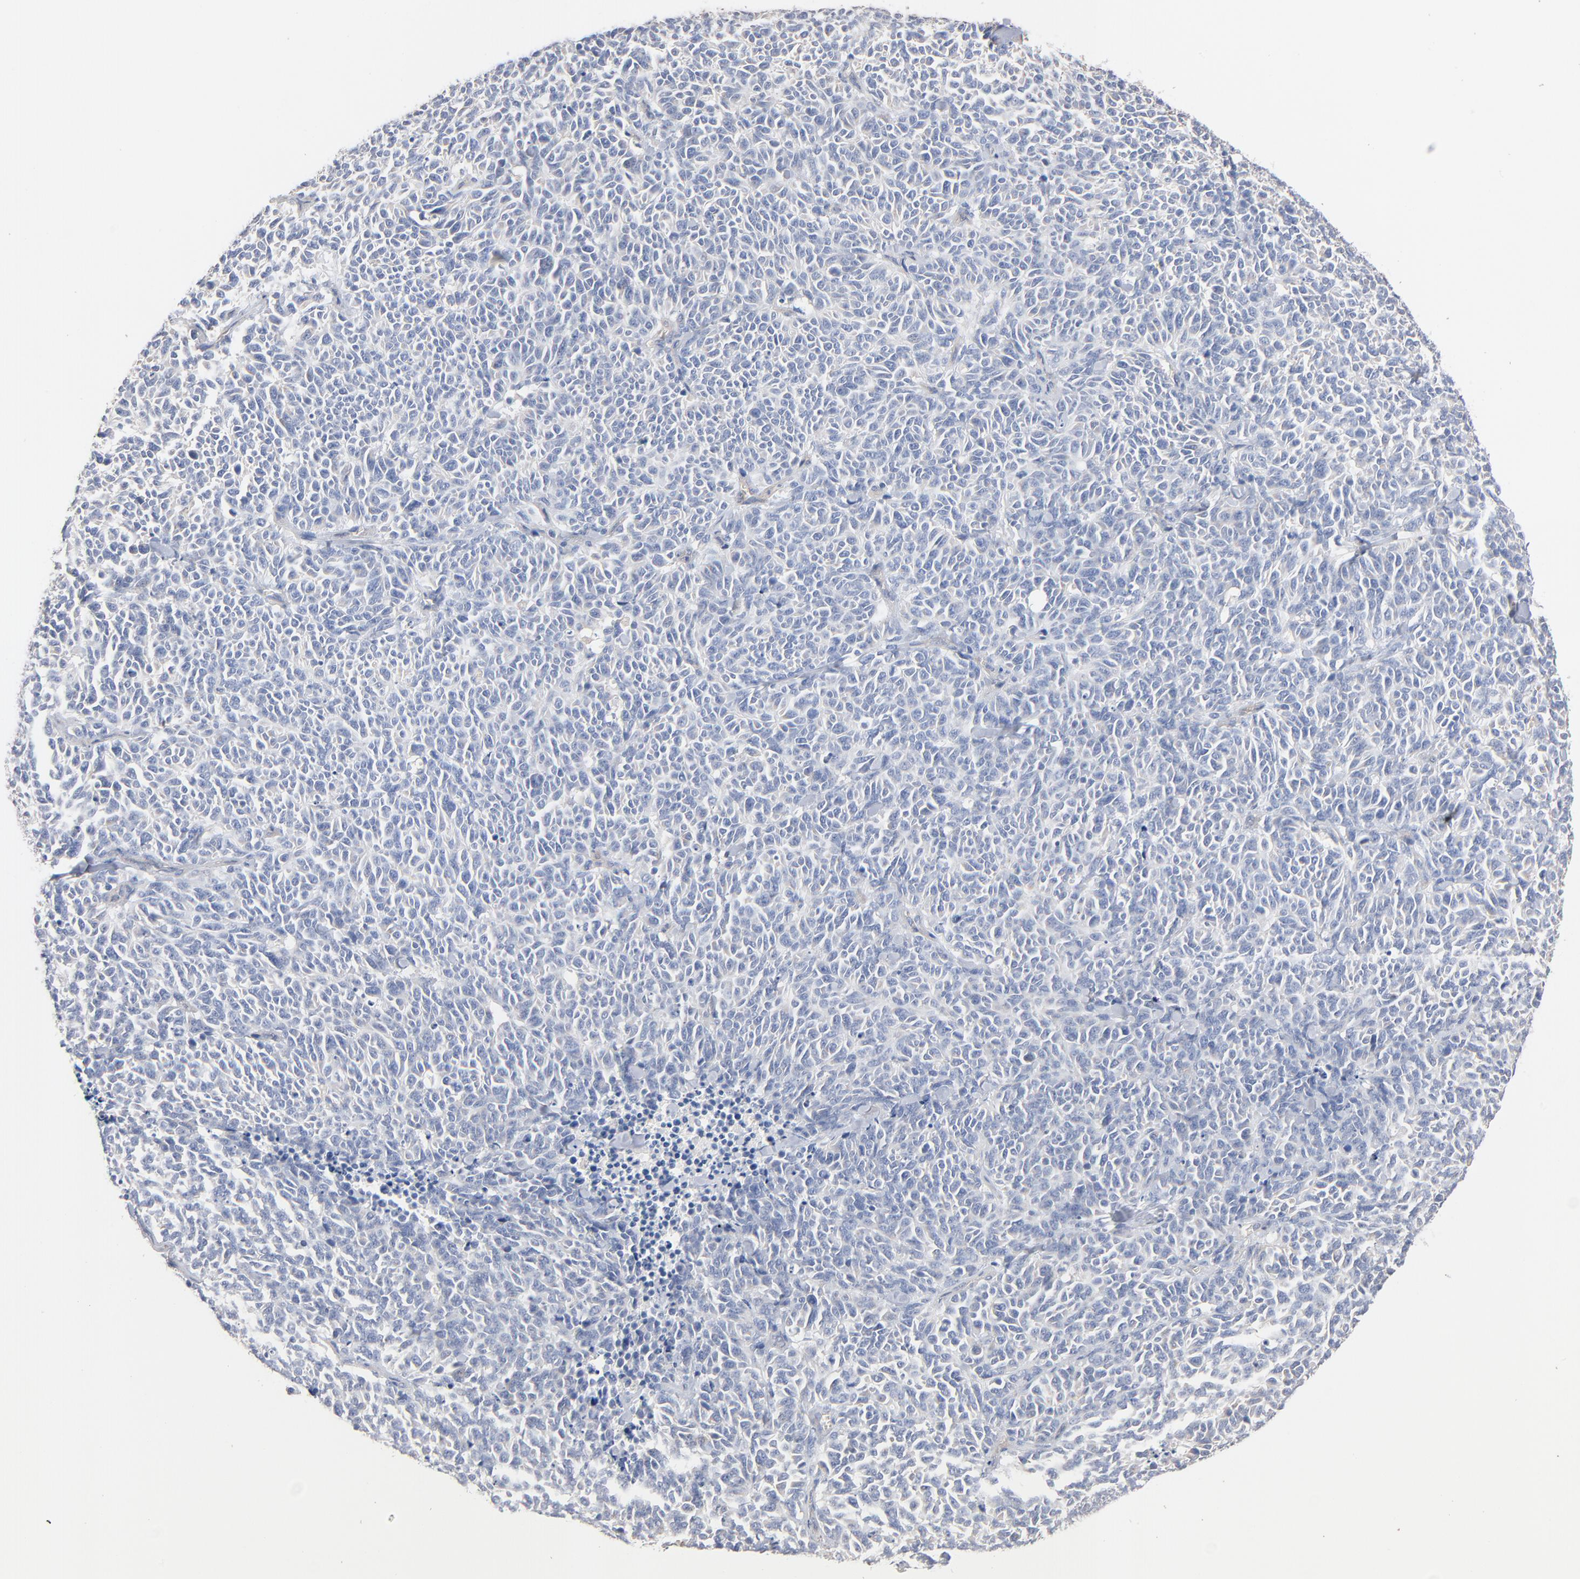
{"staining": {"intensity": "negative", "quantity": "none", "location": "none"}, "tissue": "lung cancer", "cell_type": "Tumor cells", "image_type": "cancer", "snomed": [{"axis": "morphology", "description": "Neoplasm, malignant, NOS"}, {"axis": "topography", "description": "Lung"}], "caption": "The micrograph reveals no significant positivity in tumor cells of neoplasm (malignant) (lung).", "gene": "ABCD4", "patient": {"sex": "female", "age": 58}}